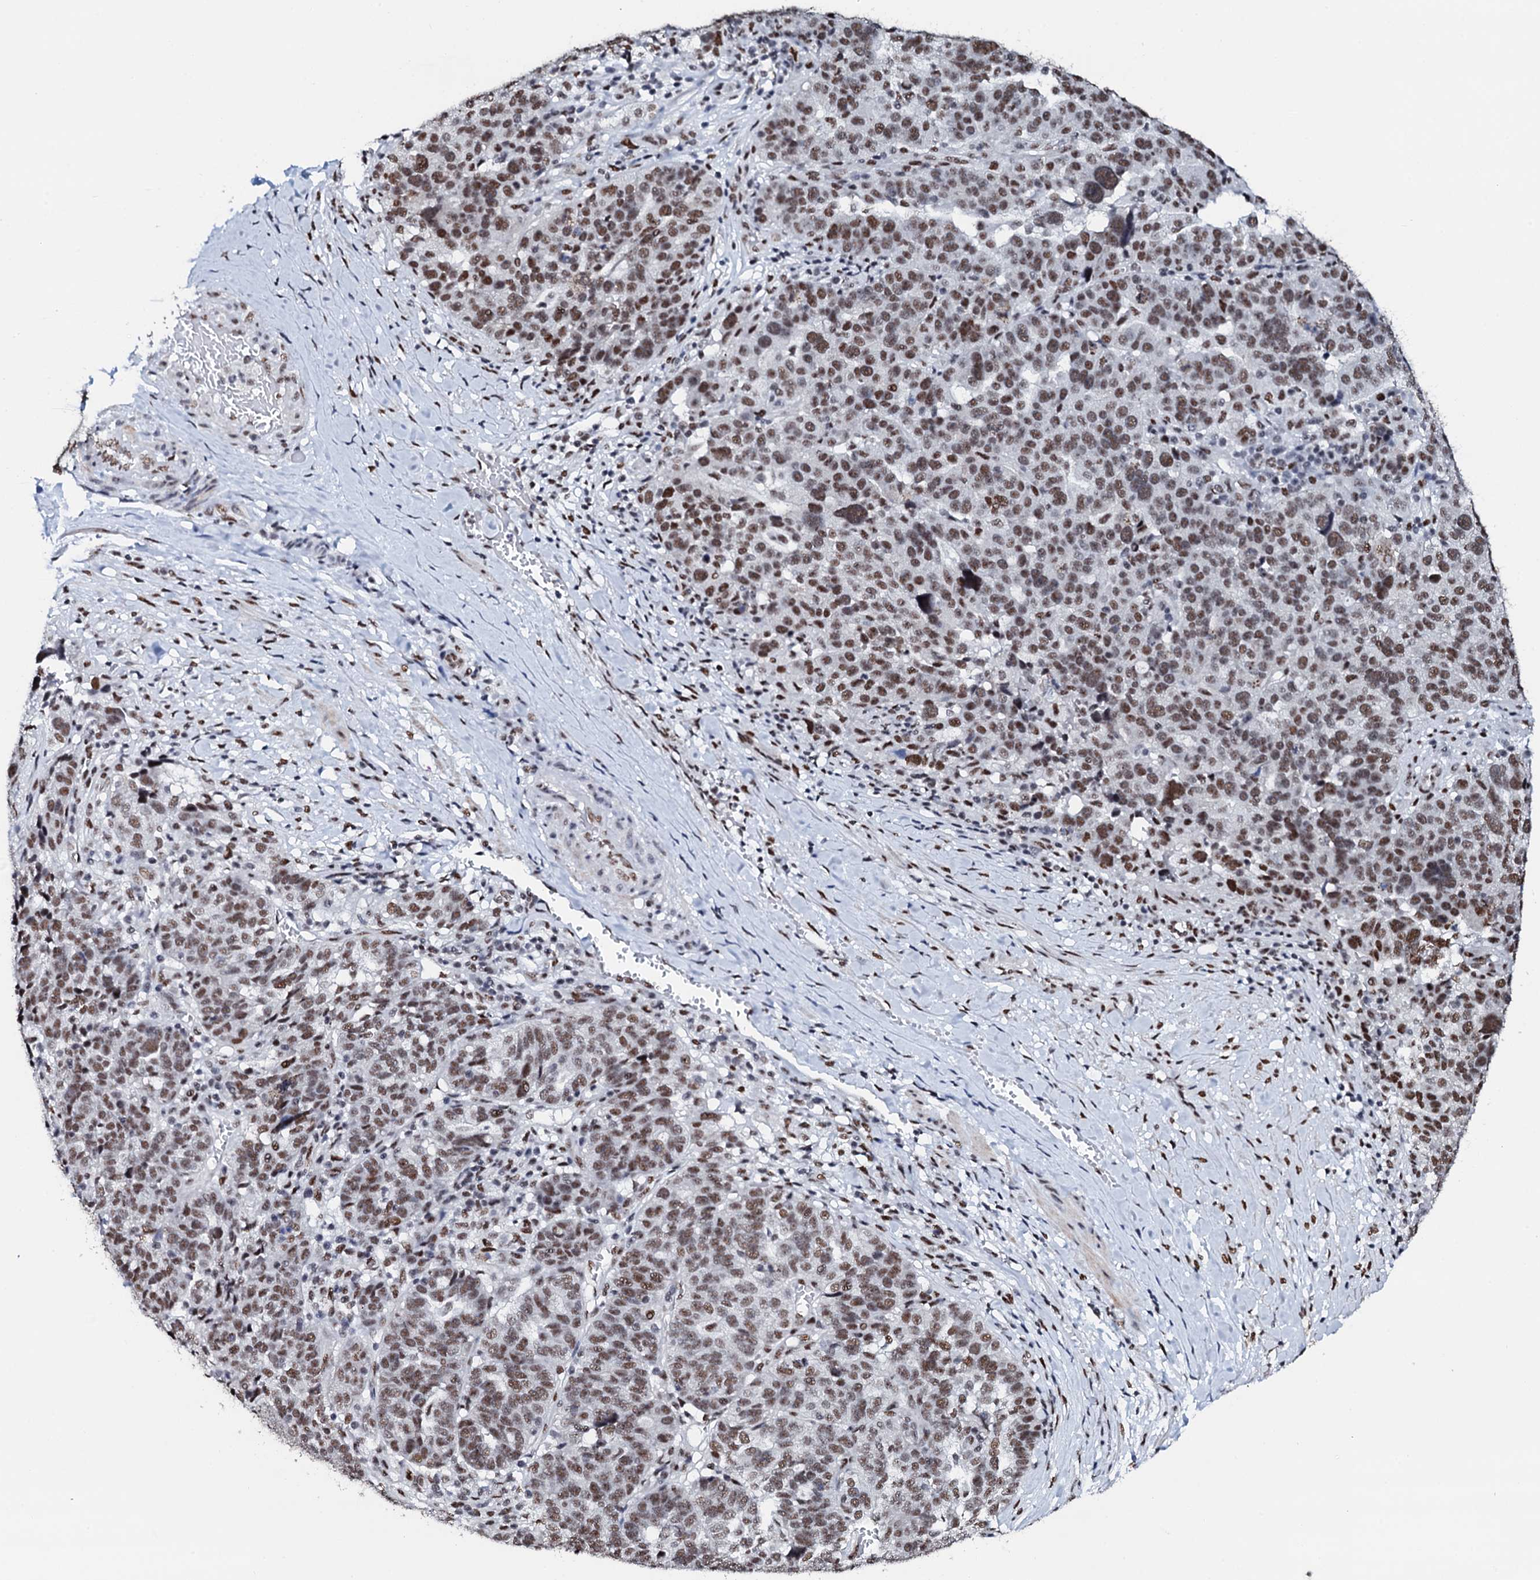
{"staining": {"intensity": "moderate", "quantity": ">75%", "location": "nuclear"}, "tissue": "ovarian cancer", "cell_type": "Tumor cells", "image_type": "cancer", "snomed": [{"axis": "morphology", "description": "Cystadenocarcinoma, serous, NOS"}, {"axis": "topography", "description": "Ovary"}], "caption": "Tumor cells demonstrate medium levels of moderate nuclear expression in about >75% of cells in human ovarian cancer.", "gene": "NKAPD1", "patient": {"sex": "female", "age": 59}}